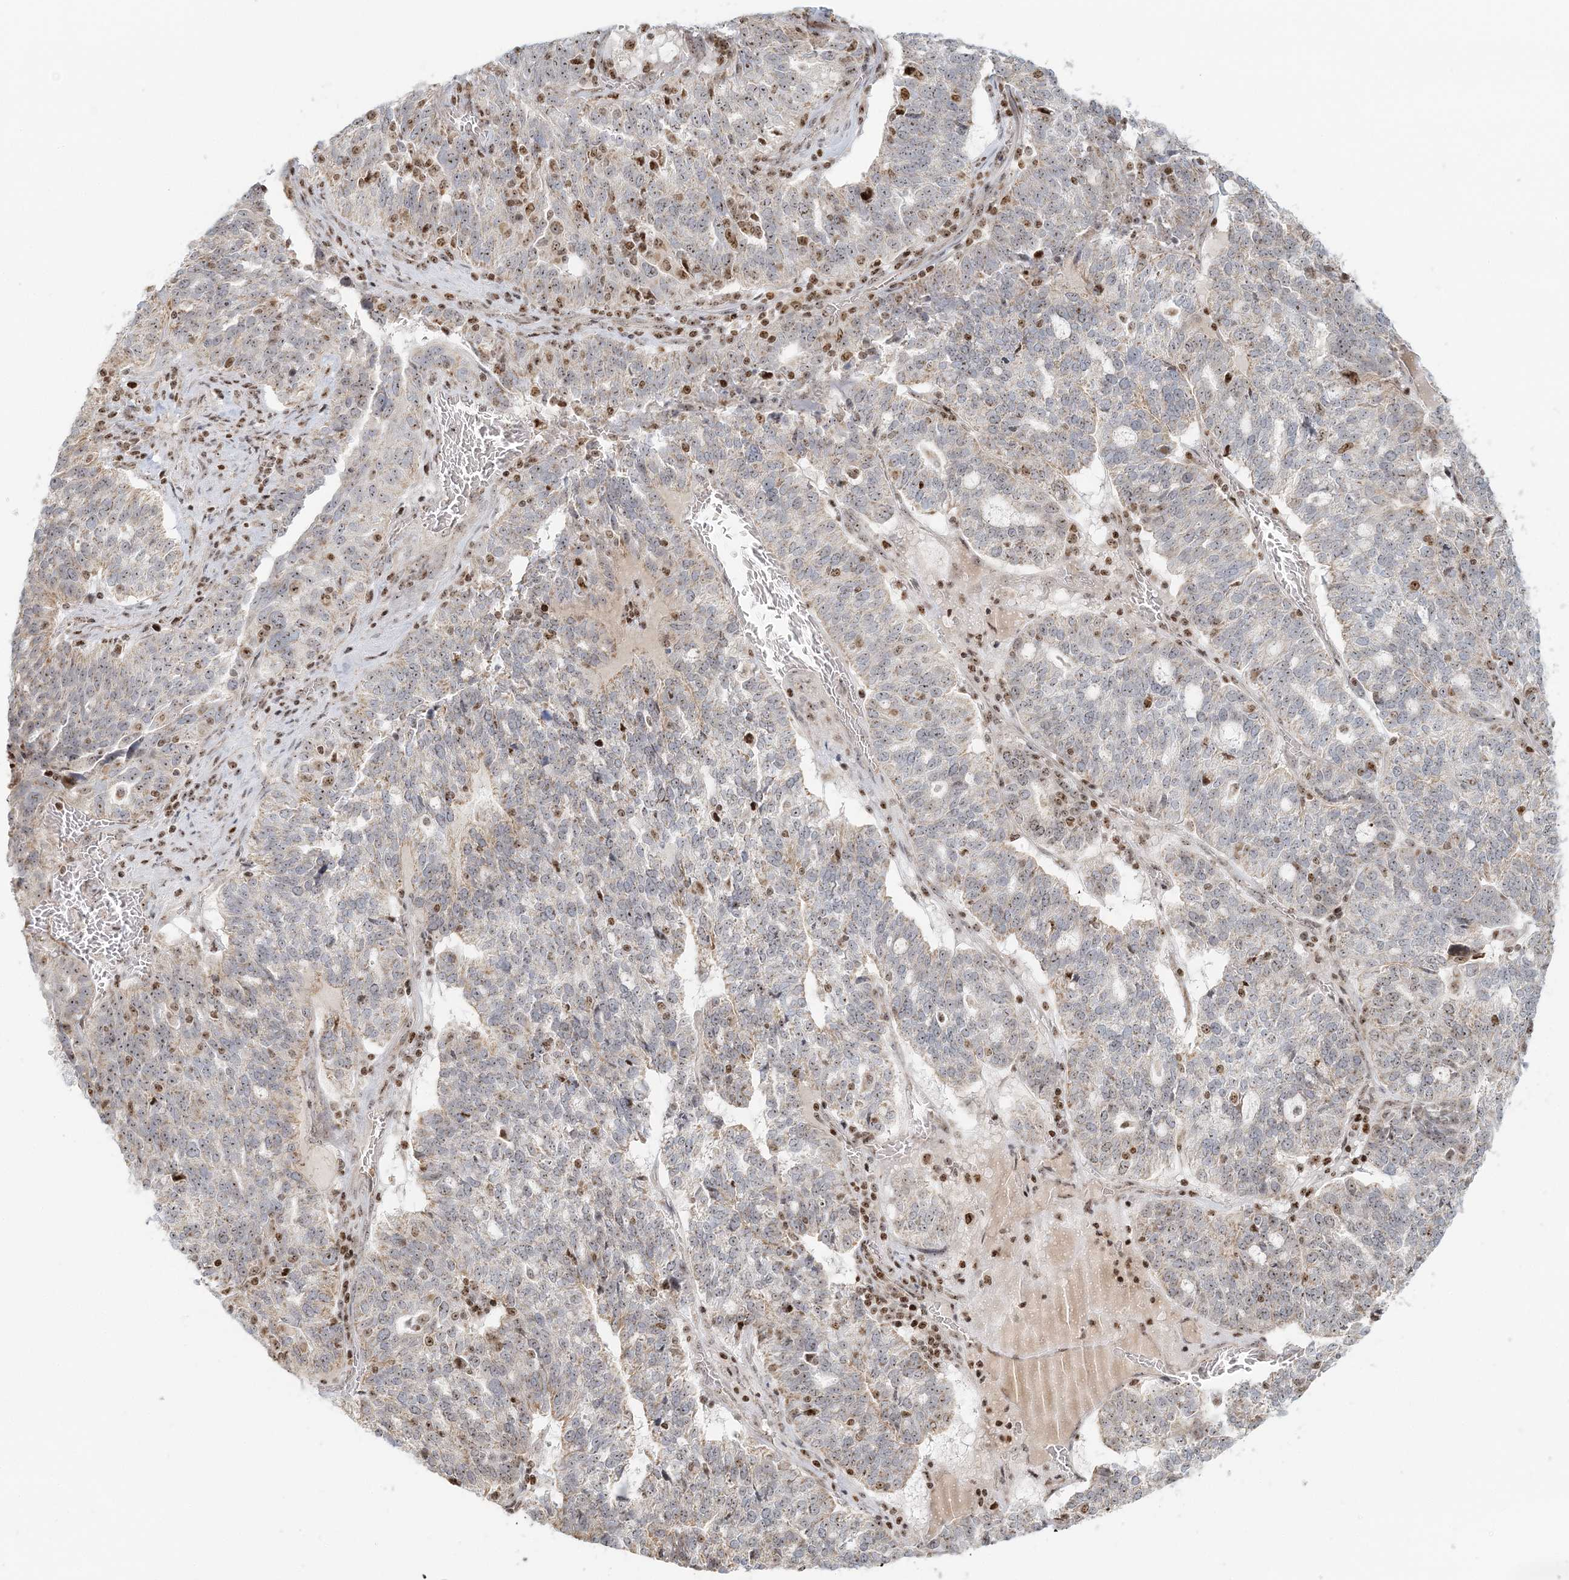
{"staining": {"intensity": "weak", "quantity": "<25%", "location": "nuclear"}, "tissue": "ovarian cancer", "cell_type": "Tumor cells", "image_type": "cancer", "snomed": [{"axis": "morphology", "description": "Cystadenocarcinoma, serous, NOS"}, {"axis": "topography", "description": "Ovary"}], "caption": "An immunohistochemistry image of serous cystadenocarcinoma (ovarian) is shown. There is no staining in tumor cells of serous cystadenocarcinoma (ovarian).", "gene": "UBE2F", "patient": {"sex": "female", "age": 59}}